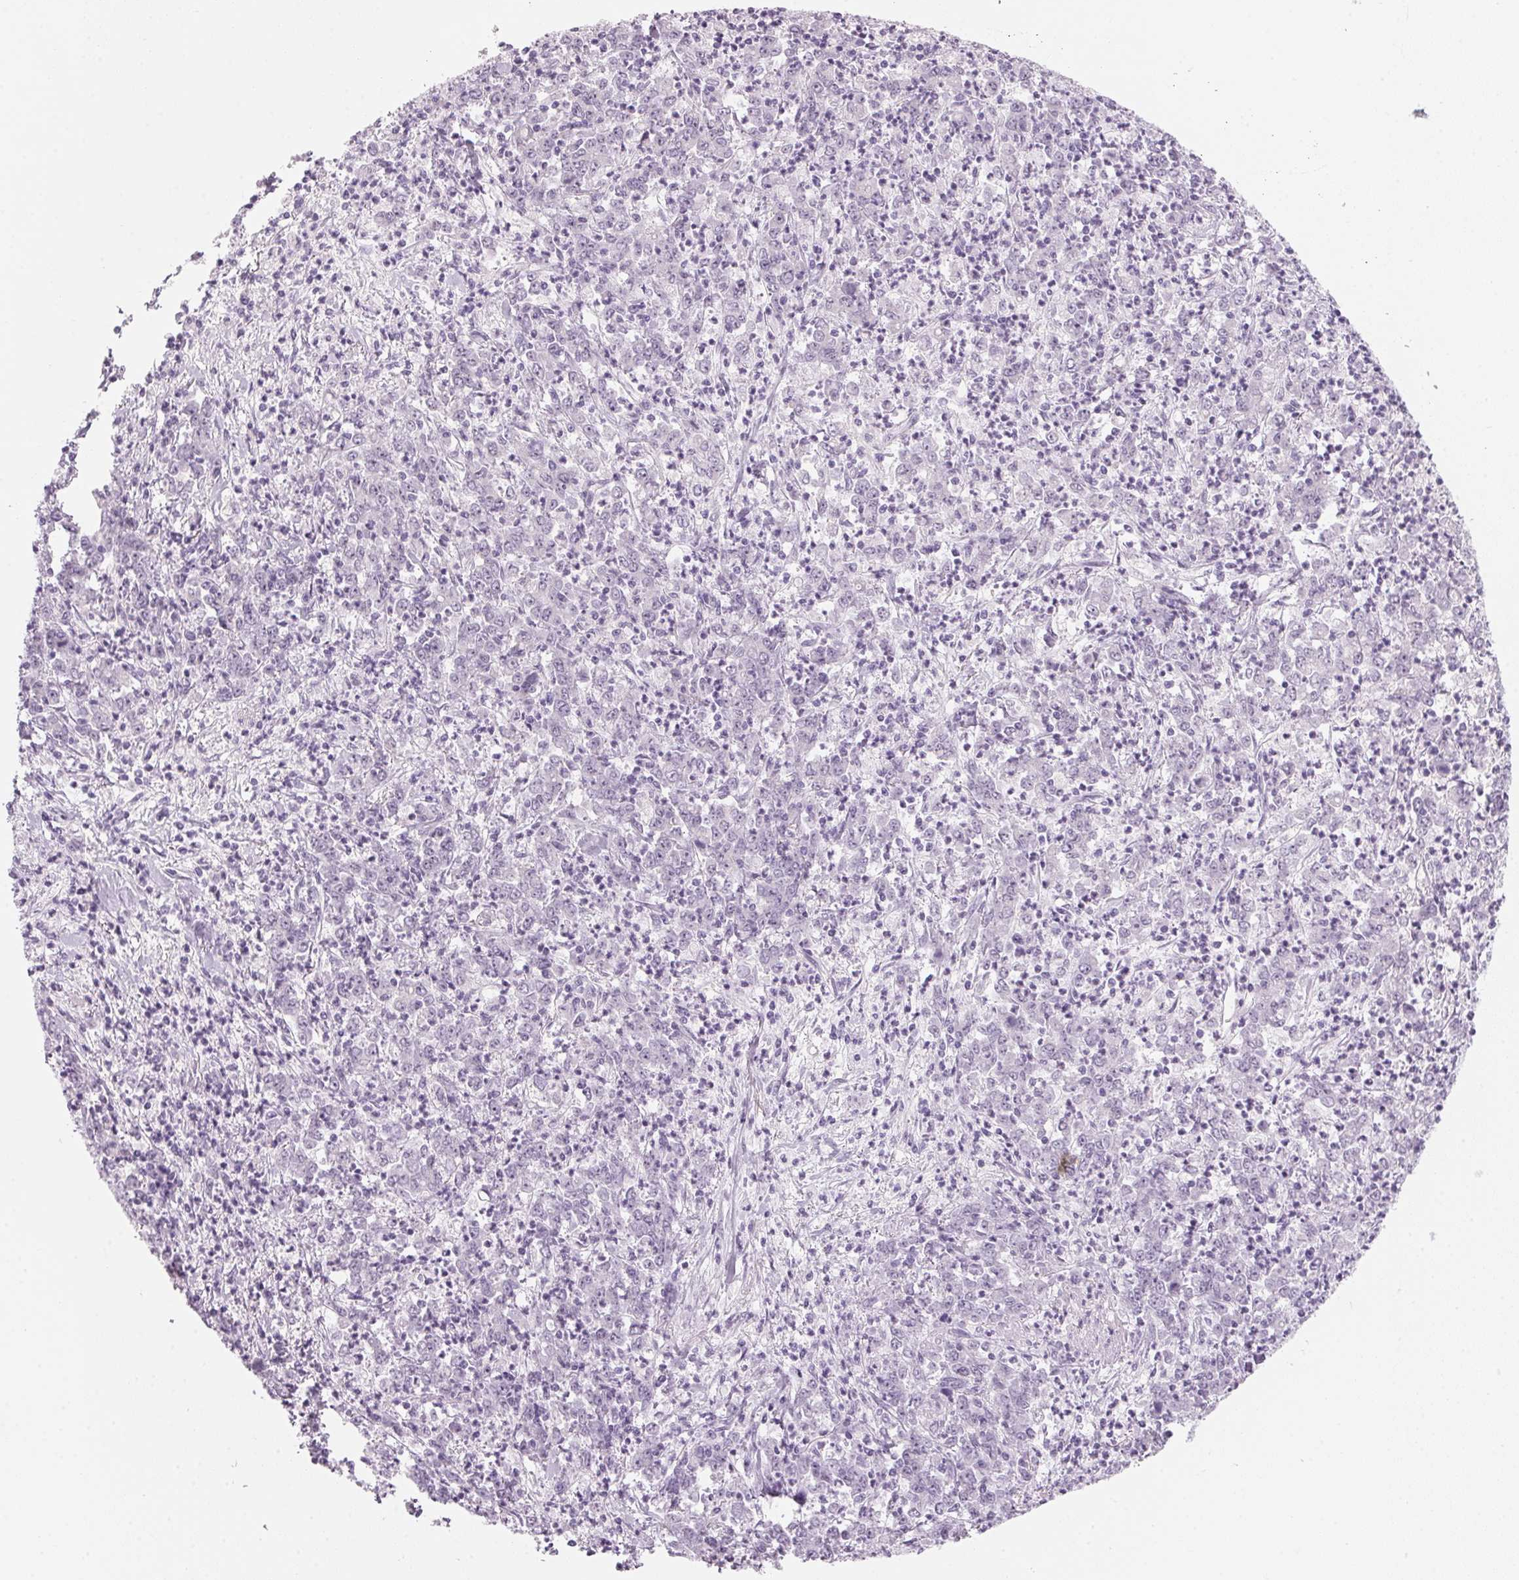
{"staining": {"intensity": "negative", "quantity": "none", "location": "none"}, "tissue": "stomach cancer", "cell_type": "Tumor cells", "image_type": "cancer", "snomed": [{"axis": "morphology", "description": "Adenocarcinoma, NOS"}, {"axis": "topography", "description": "Stomach, lower"}], "caption": "Immunohistochemistry (IHC) of stomach adenocarcinoma displays no expression in tumor cells.", "gene": "DNTTIP2", "patient": {"sex": "female", "age": 71}}